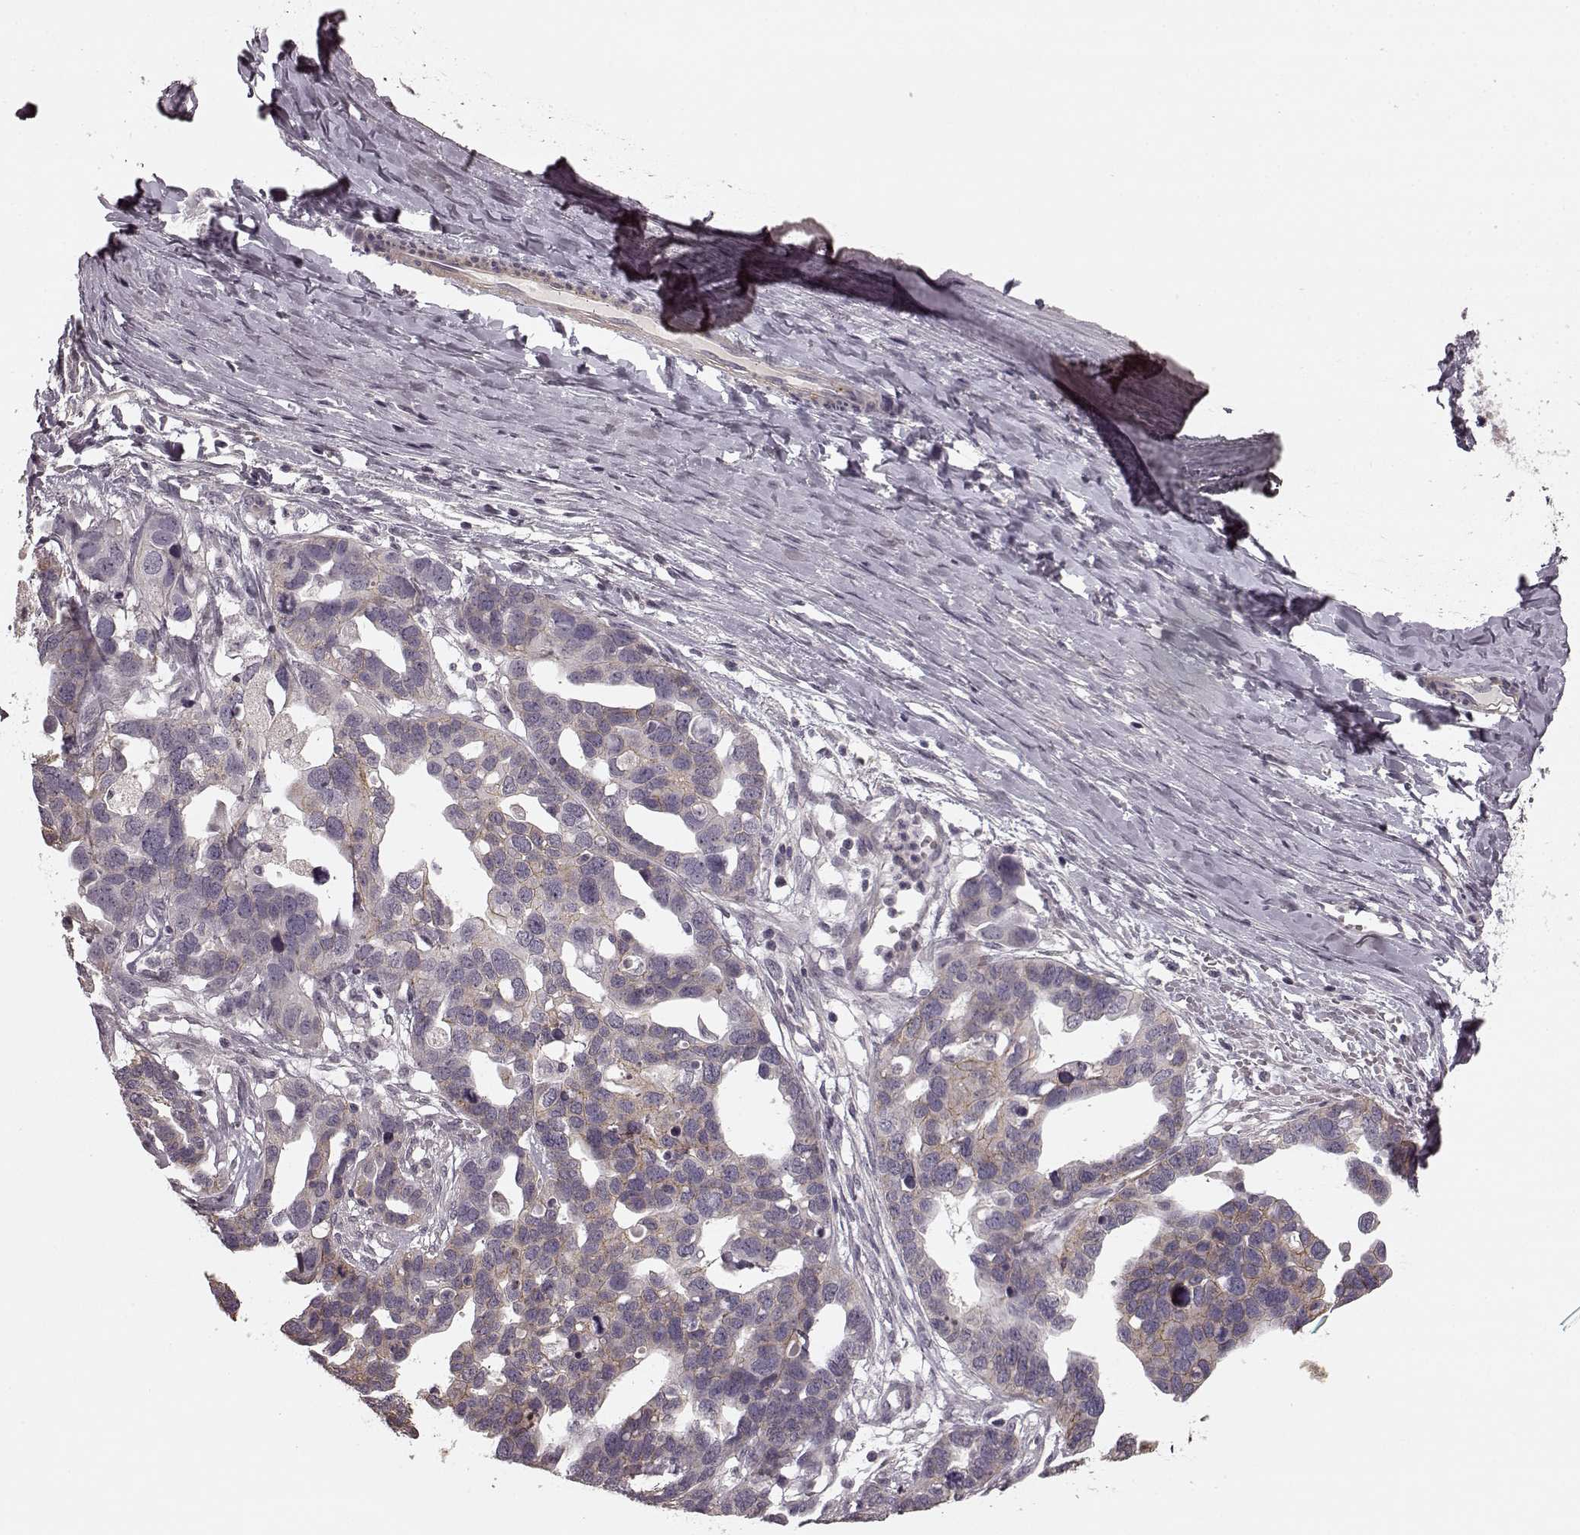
{"staining": {"intensity": "weak", "quantity": ">75%", "location": "cytoplasmic/membranous"}, "tissue": "ovarian cancer", "cell_type": "Tumor cells", "image_type": "cancer", "snomed": [{"axis": "morphology", "description": "Cystadenocarcinoma, serous, NOS"}, {"axis": "topography", "description": "Ovary"}], "caption": "This is an image of IHC staining of serous cystadenocarcinoma (ovarian), which shows weak expression in the cytoplasmic/membranous of tumor cells.", "gene": "PRKCE", "patient": {"sex": "female", "age": 54}}